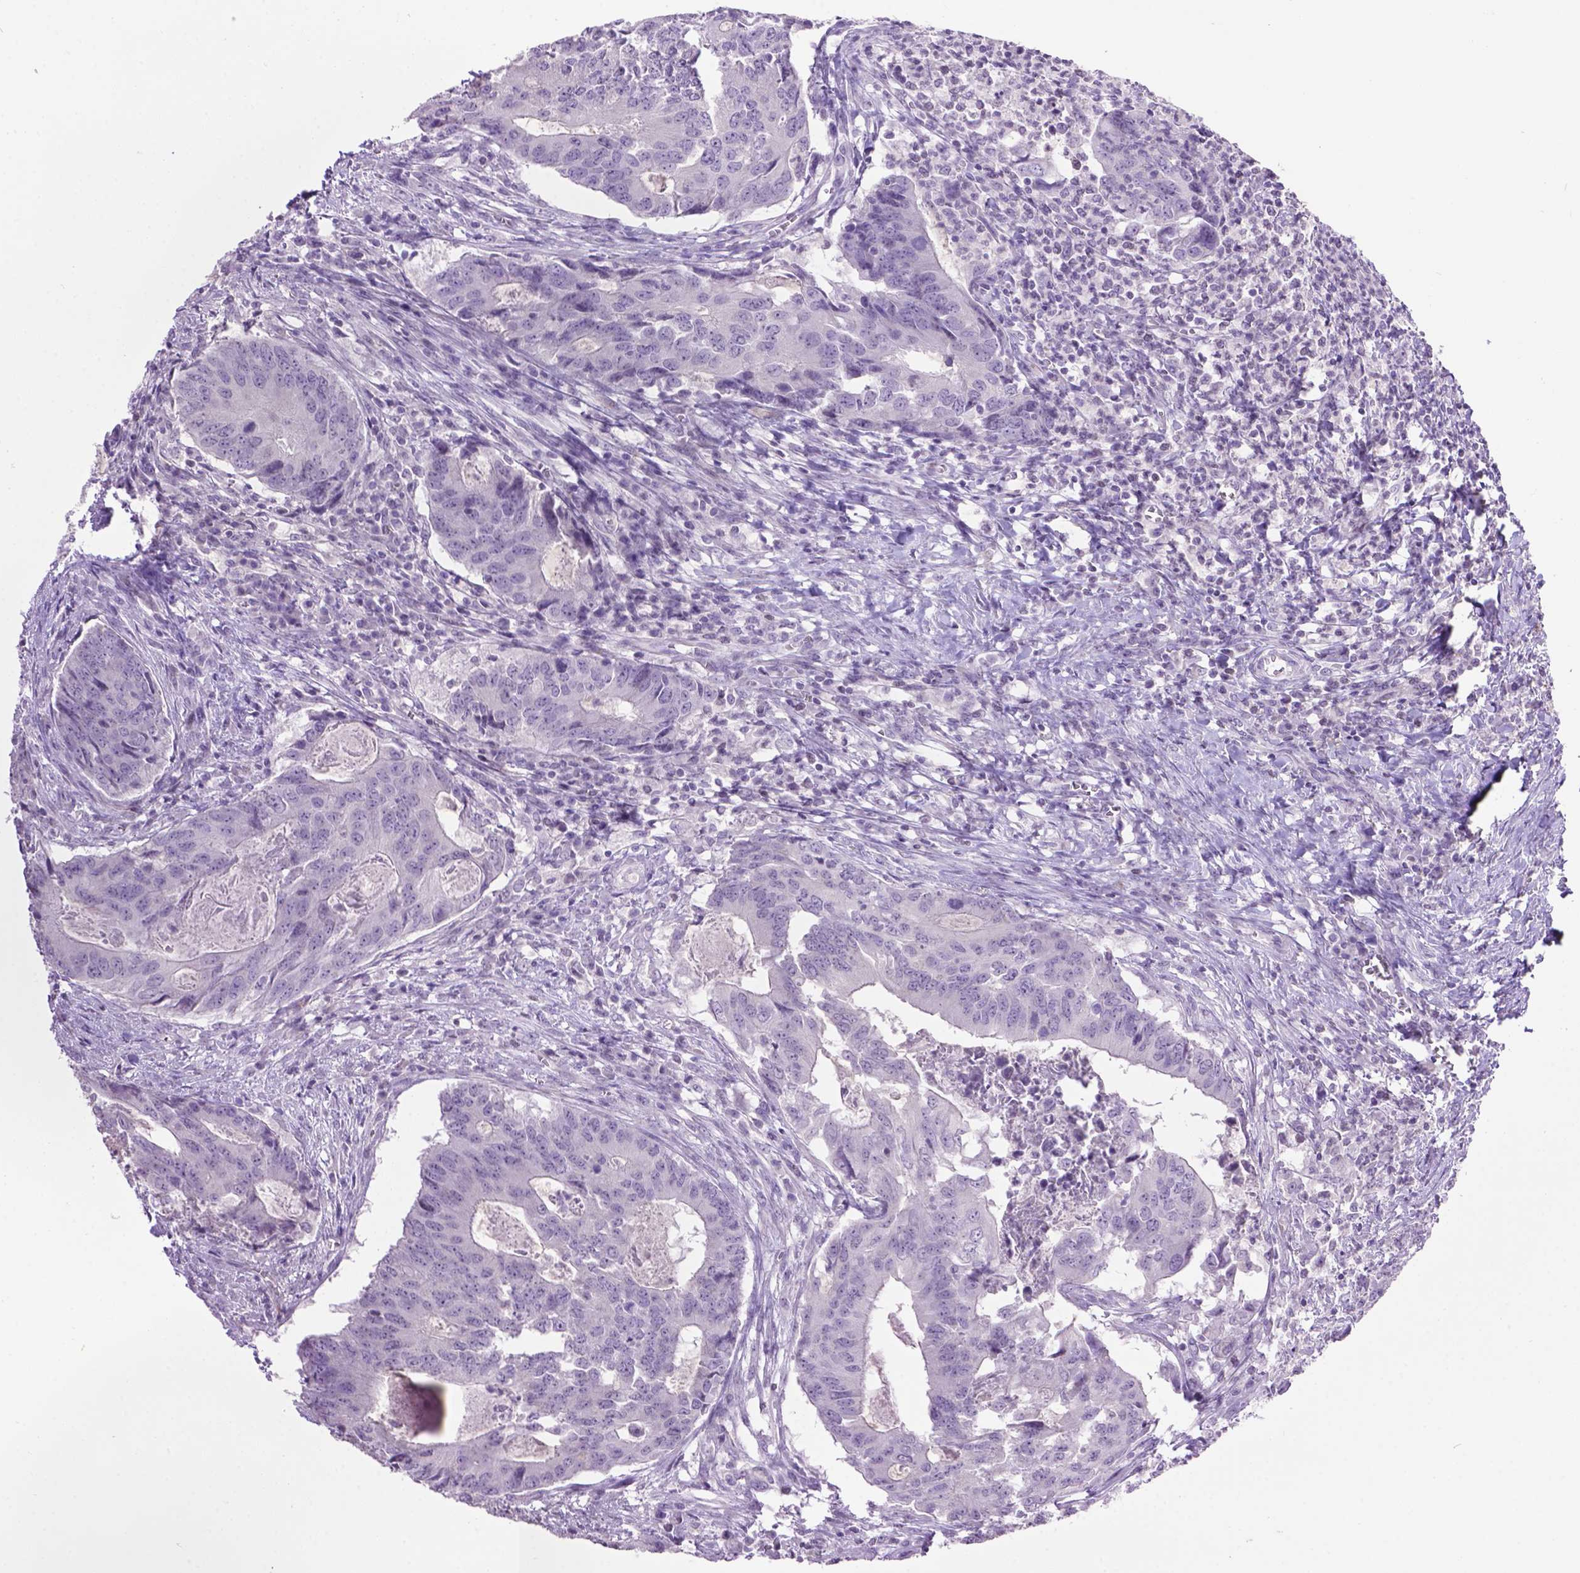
{"staining": {"intensity": "negative", "quantity": "none", "location": "none"}, "tissue": "colorectal cancer", "cell_type": "Tumor cells", "image_type": "cancer", "snomed": [{"axis": "morphology", "description": "Adenocarcinoma, NOS"}, {"axis": "topography", "description": "Colon"}], "caption": "Colorectal cancer (adenocarcinoma) was stained to show a protein in brown. There is no significant positivity in tumor cells.", "gene": "TH", "patient": {"sex": "male", "age": 67}}